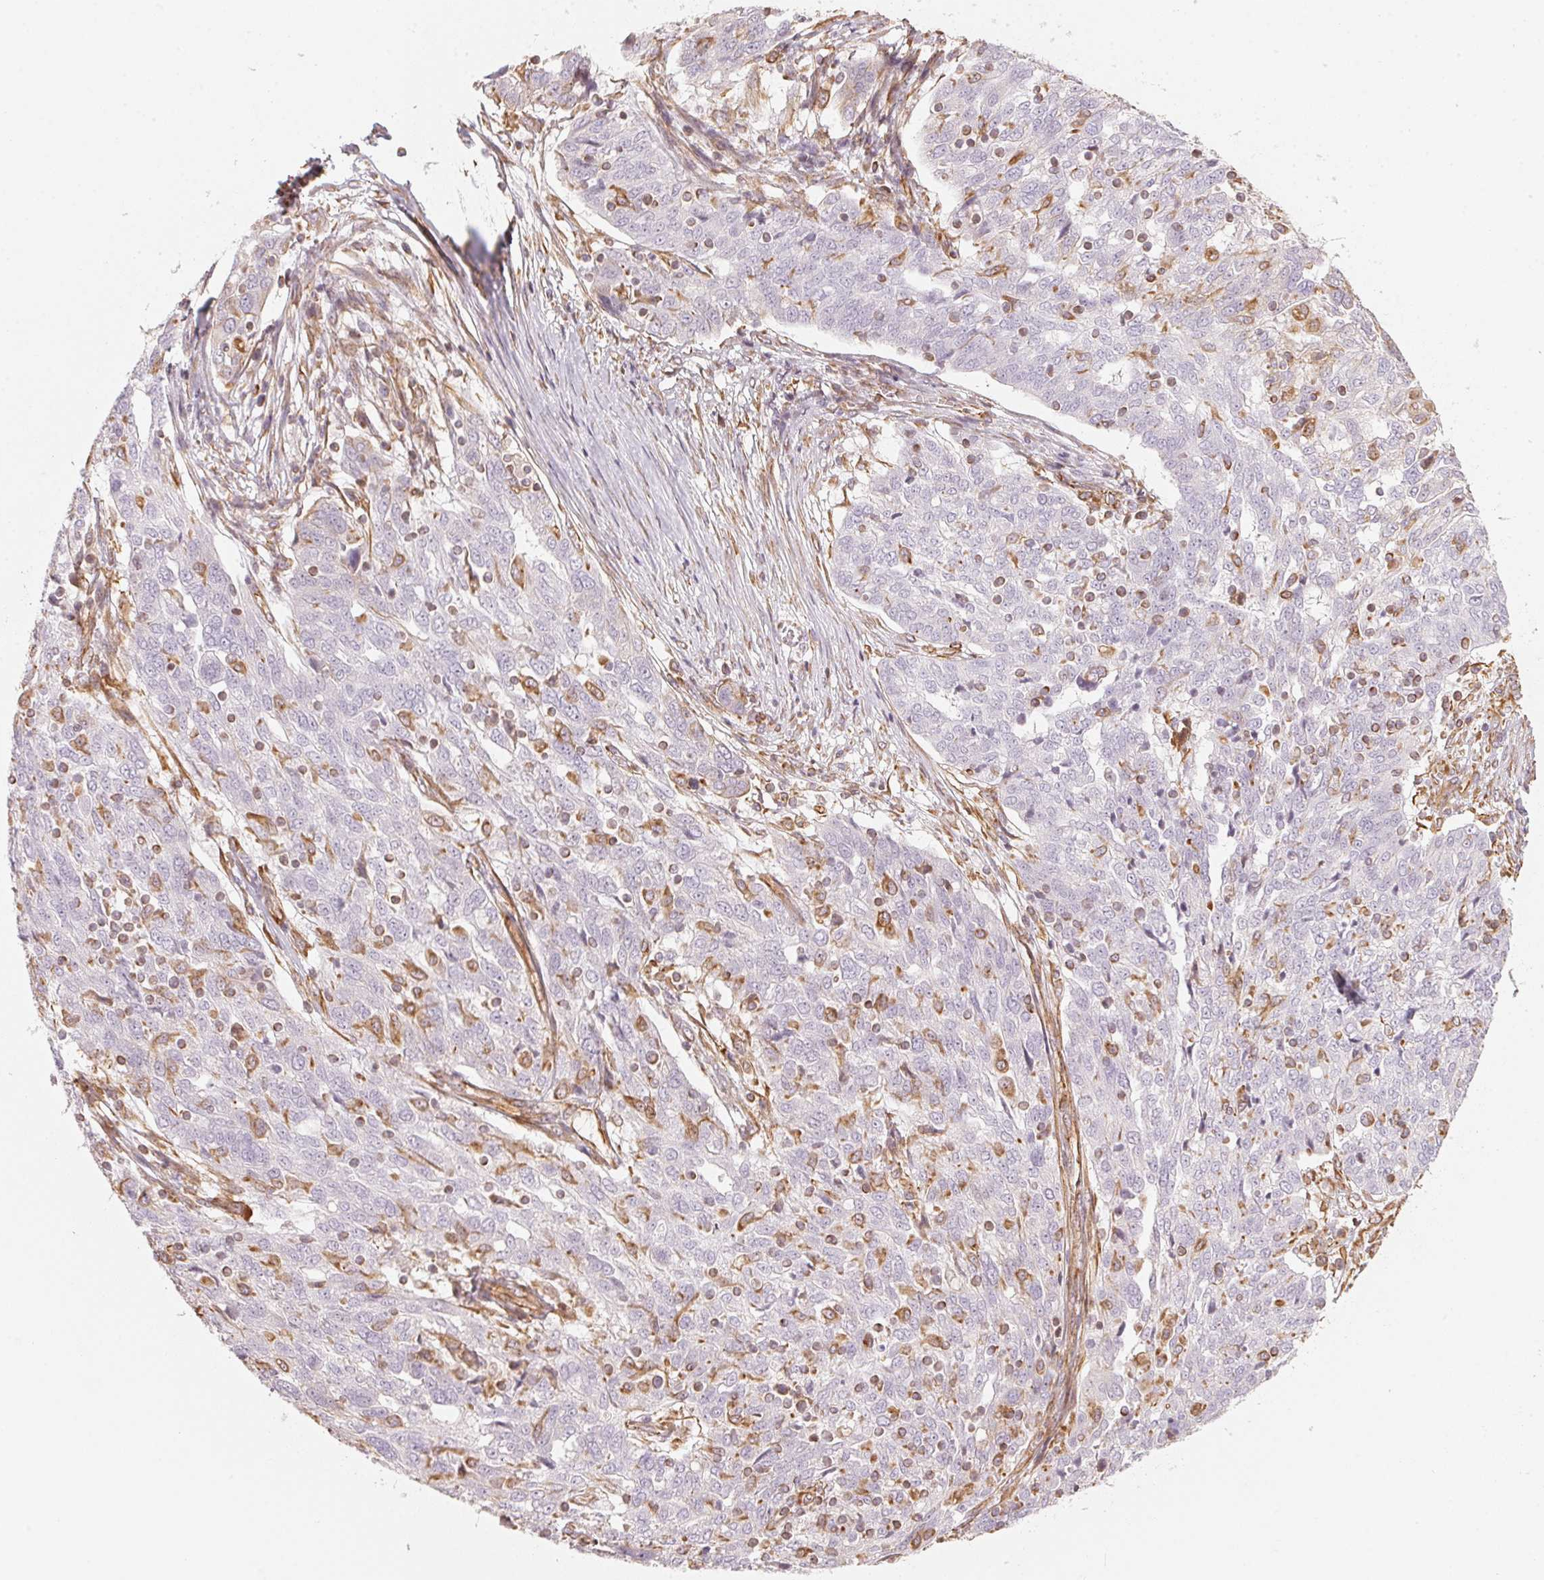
{"staining": {"intensity": "negative", "quantity": "none", "location": "none"}, "tissue": "ovarian cancer", "cell_type": "Tumor cells", "image_type": "cancer", "snomed": [{"axis": "morphology", "description": "Cystadenocarcinoma, serous, NOS"}, {"axis": "topography", "description": "Ovary"}], "caption": "Immunohistochemical staining of ovarian cancer demonstrates no significant positivity in tumor cells.", "gene": "FOXR2", "patient": {"sex": "female", "age": 67}}